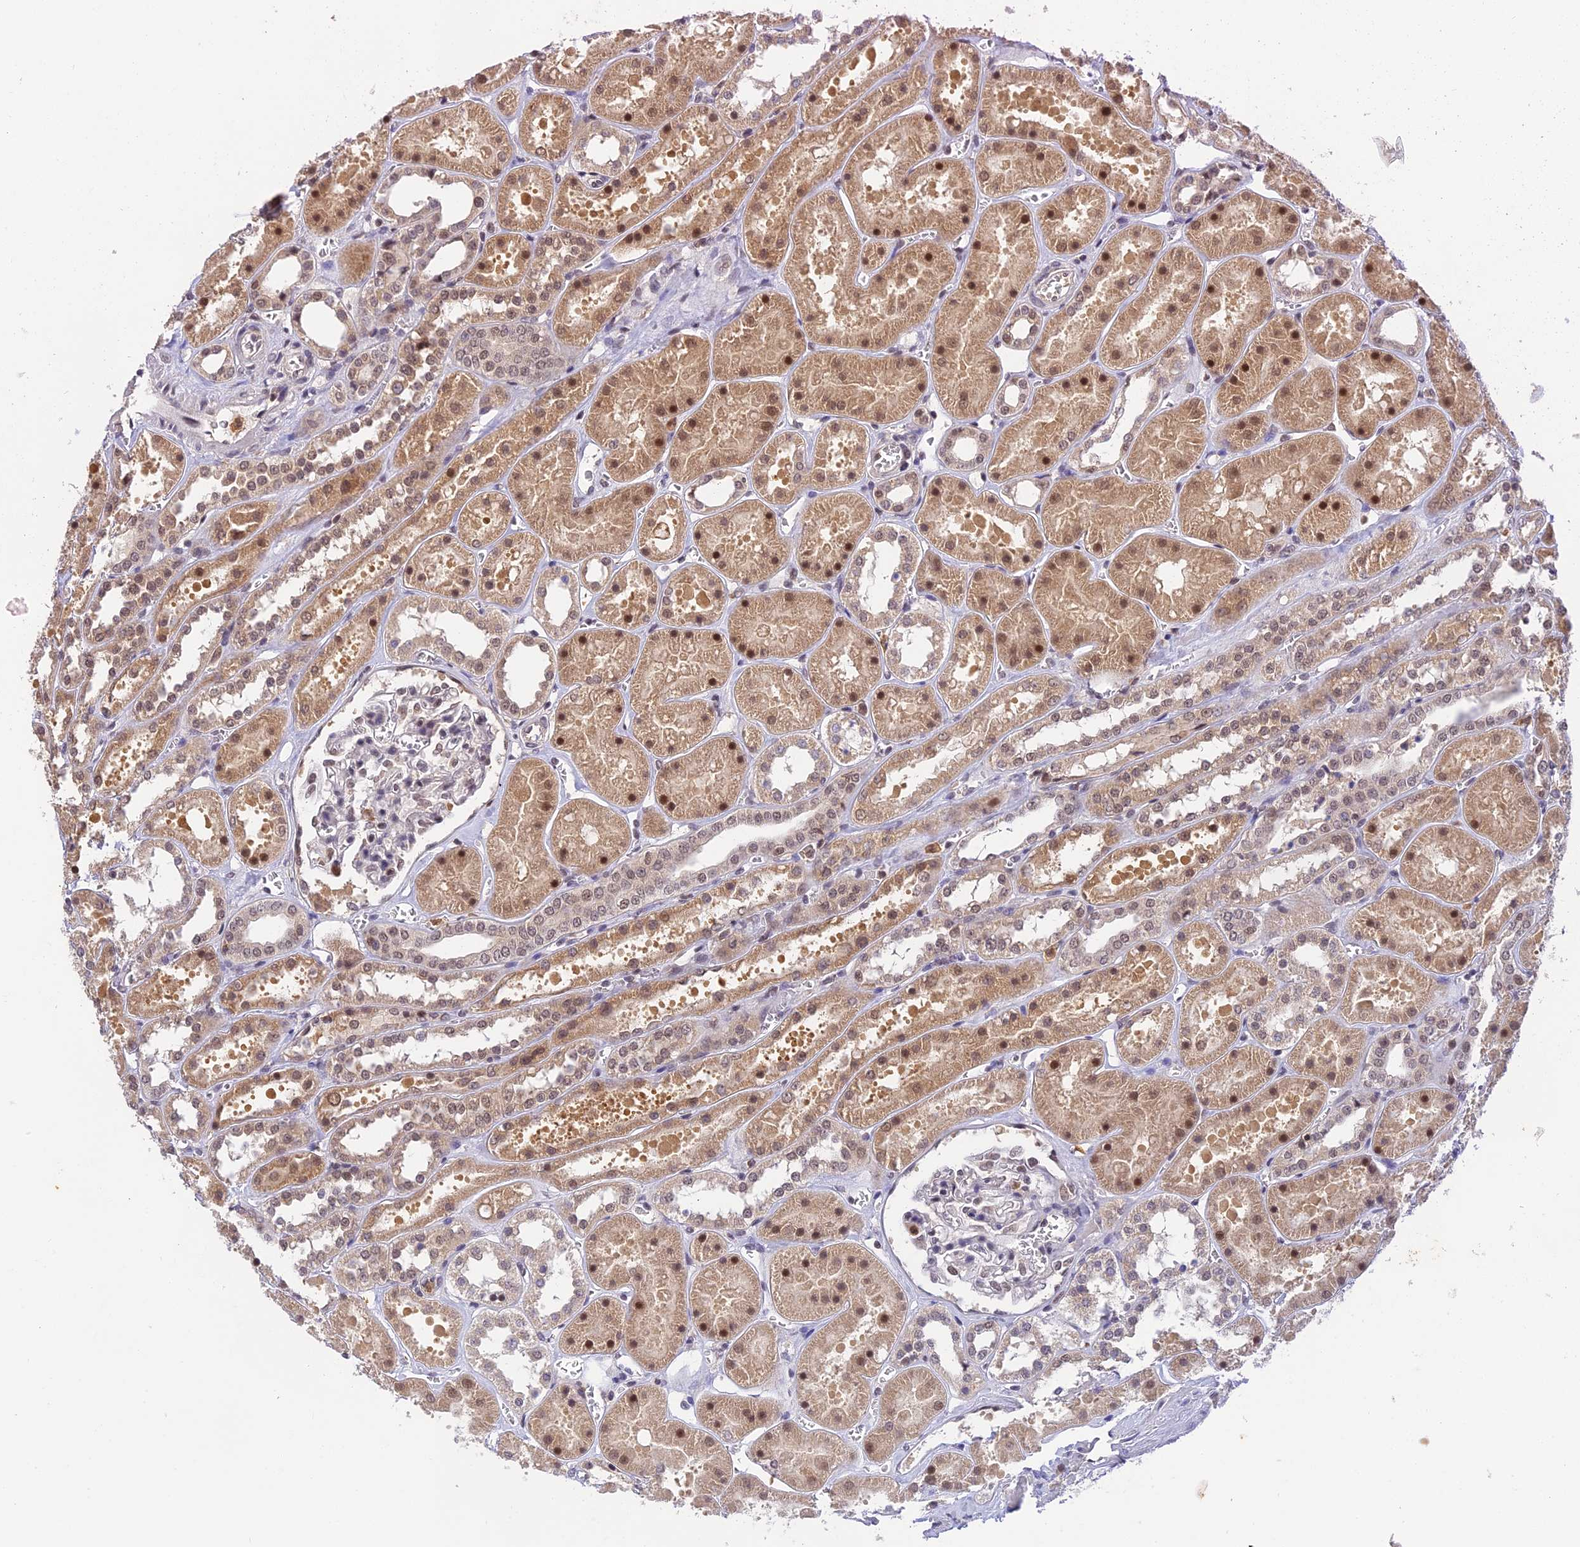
{"staining": {"intensity": "moderate", "quantity": "<25%", "location": "nuclear"}, "tissue": "kidney", "cell_type": "Cells in glomeruli", "image_type": "normal", "snomed": [{"axis": "morphology", "description": "Normal tissue, NOS"}, {"axis": "topography", "description": "Kidney"}], "caption": "Immunohistochemical staining of normal kidney displays <25% levels of moderate nuclear protein positivity in about <25% of cells in glomeruli.", "gene": "PEX16", "patient": {"sex": "female", "age": 41}}